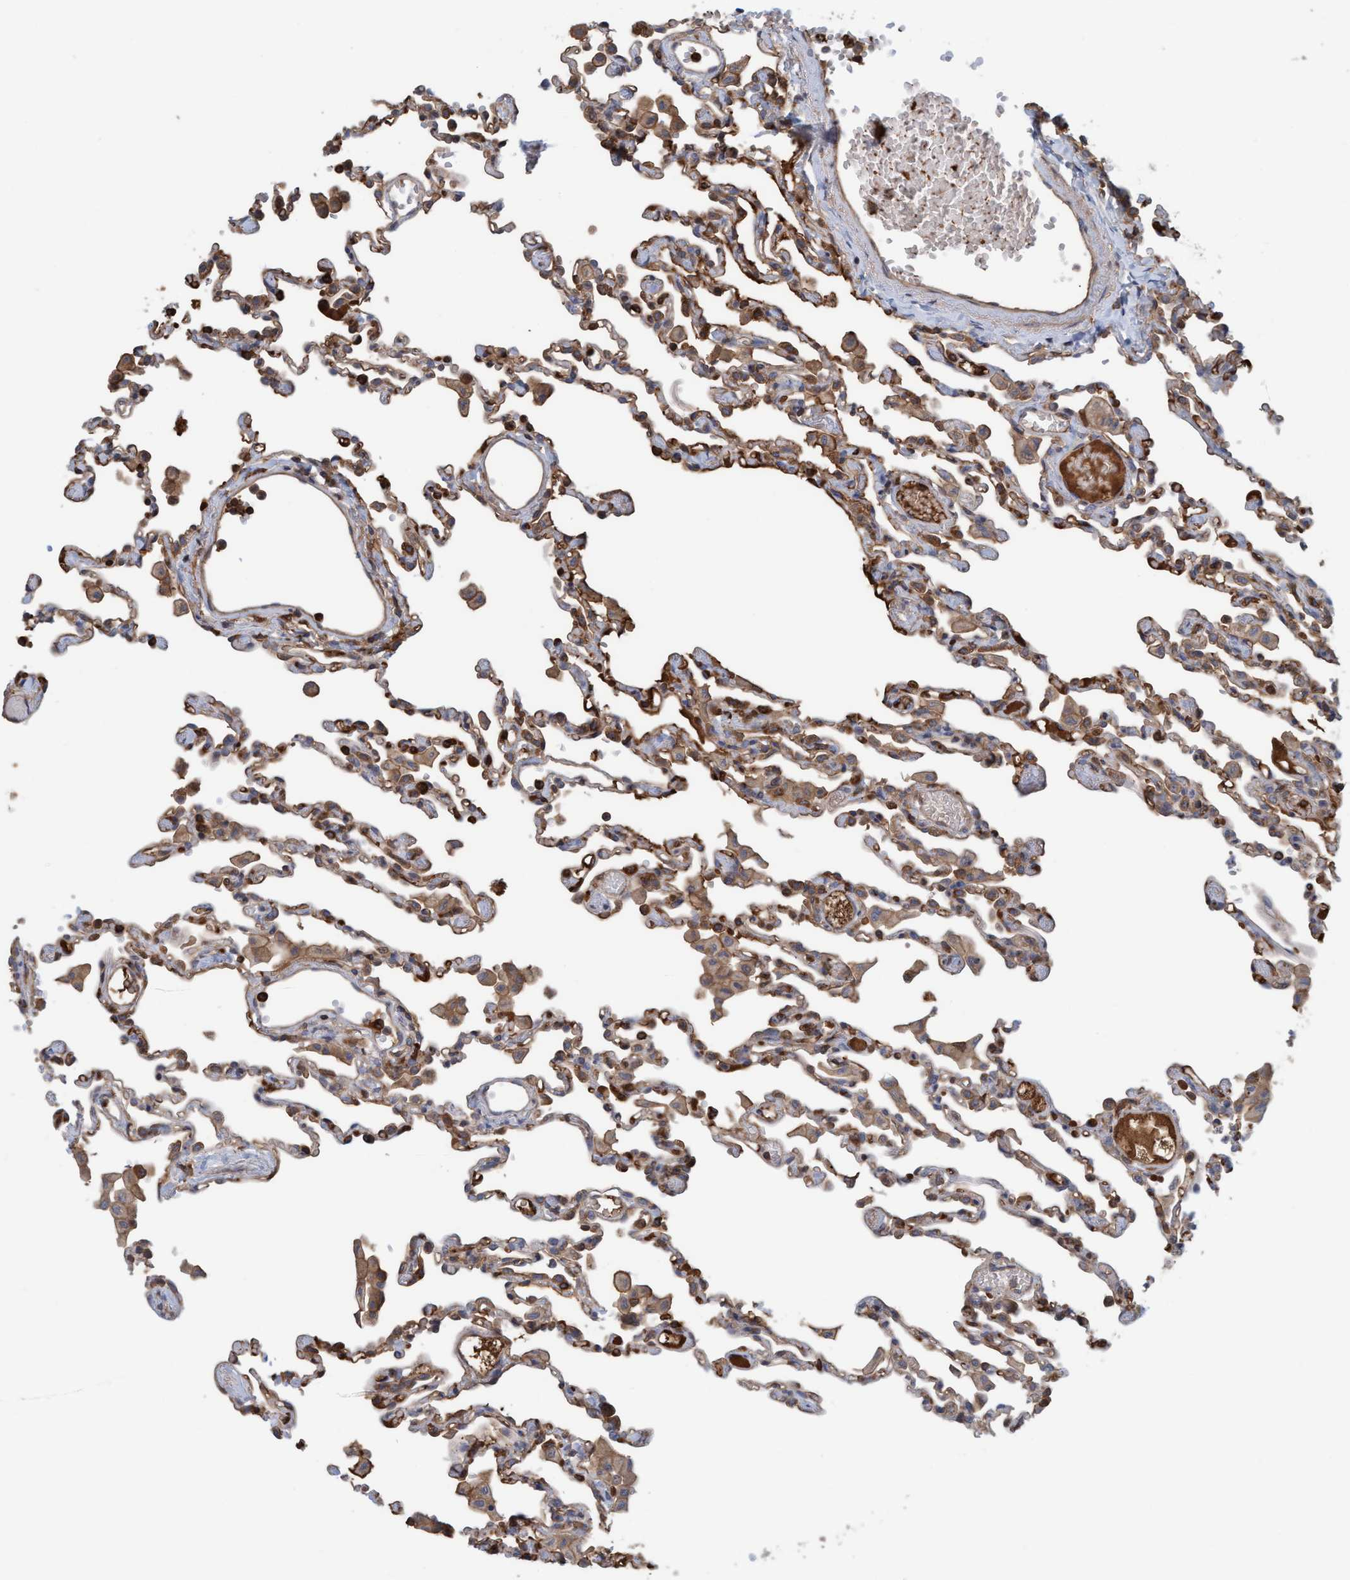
{"staining": {"intensity": "moderate", "quantity": "25%-75%", "location": "cytoplasmic/membranous"}, "tissue": "lung", "cell_type": "Alveolar cells", "image_type": "normal", "snomed": [{"axis": "morphology", "description": "Normal tissue, NOS"}, {"axis": "topography", "description": "Bronchus"}, {"axis": "topography", "description": "Lung"}], "caption": "Moderate cytoplasmic/membranous staining for a protein is appreciated in approximately 25%-75% of alveolar cells of benign lung using immunohistochemistry (IHC).", "gene": "SPECC1", "patient": {"sex": "female", "age": 49}}